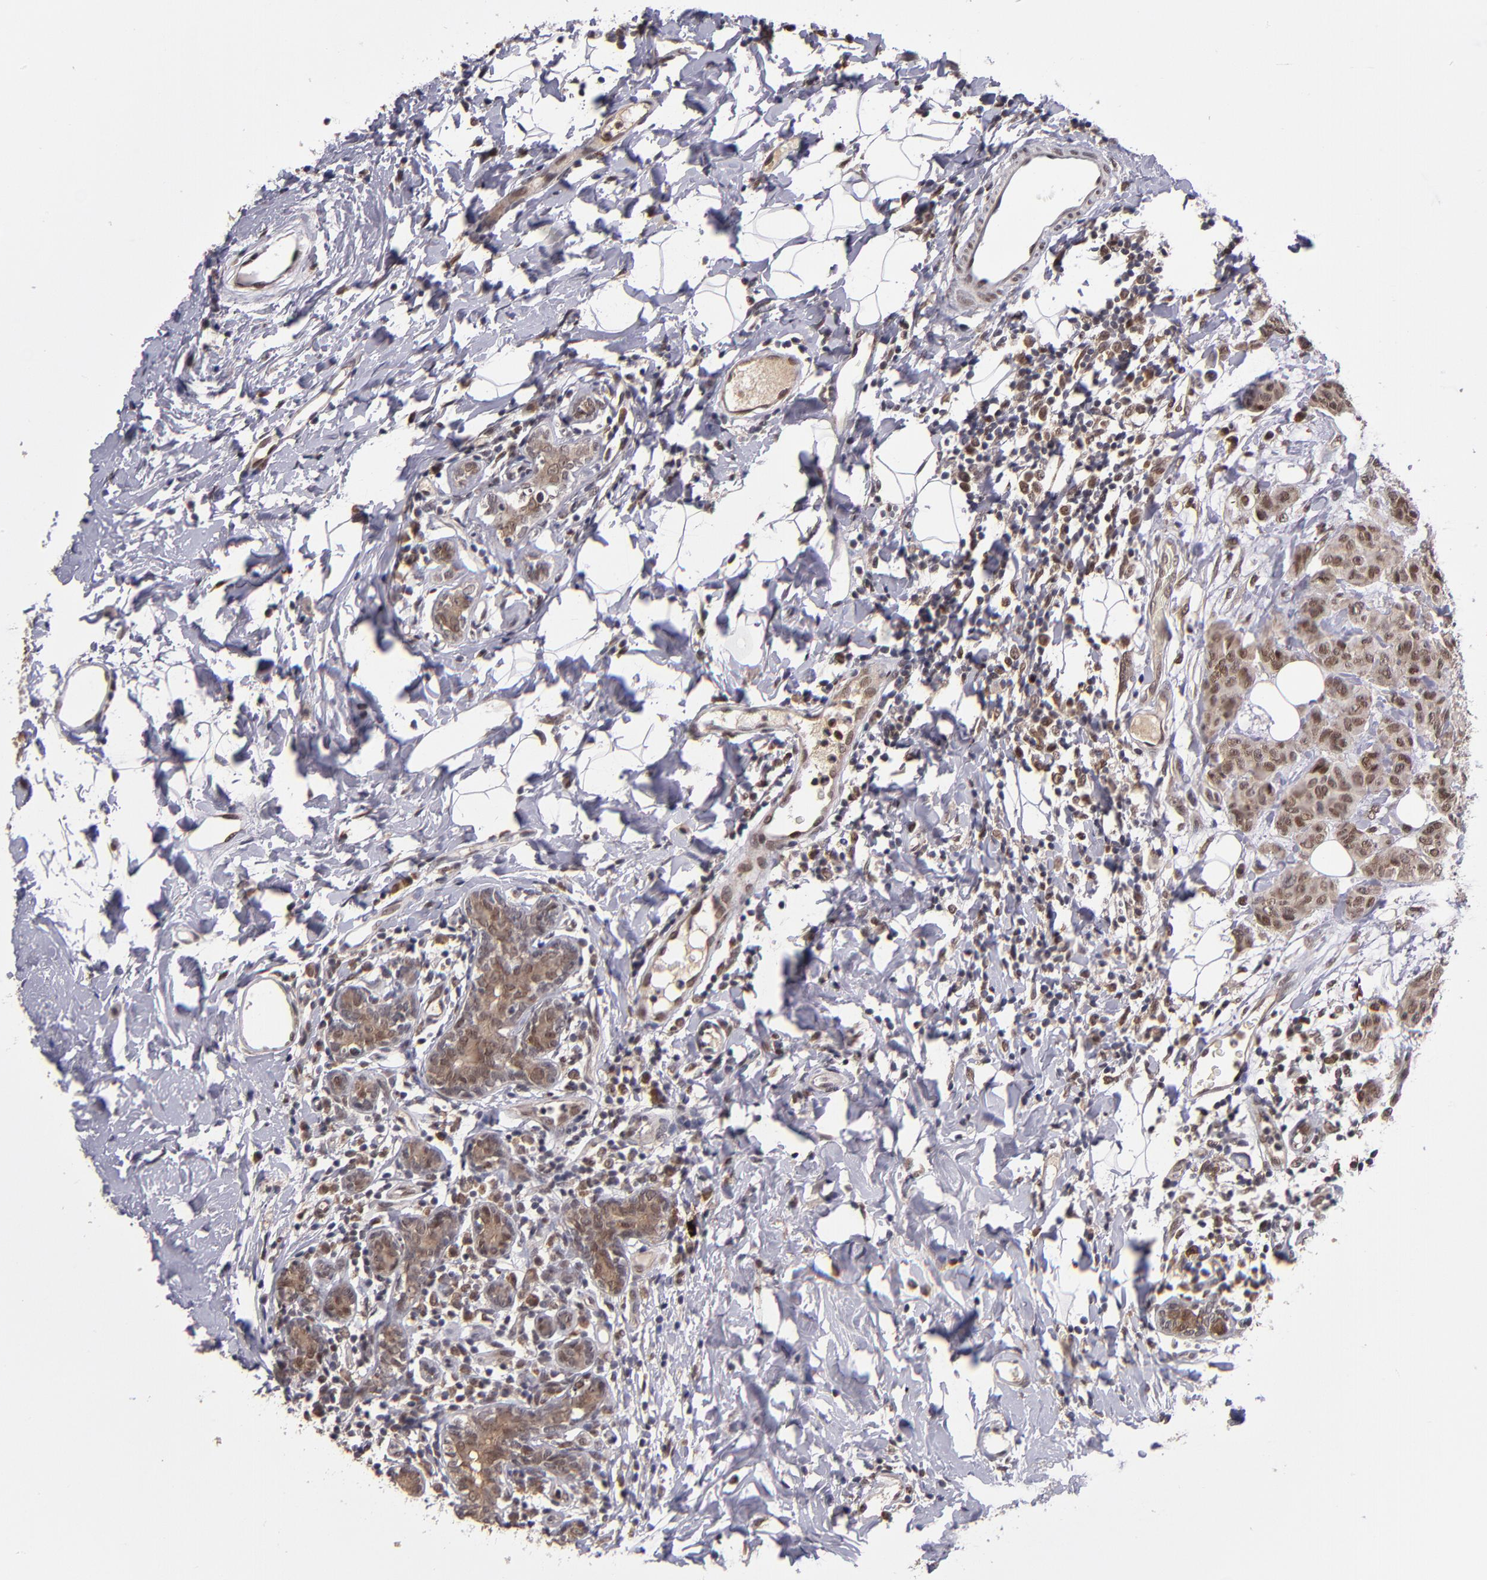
{"staining": {"intensity": "moderate", "quantity": ">75%", "location": "cytoplasmic/membranous,nuclear"}, "tissue": "breast cancer", "cell_type": "Tumor cells", "image_type": "cancer", "snomed": [{"axis": "morphology", "description": "Duct carcinoma"}, {"axis": "topography", "description": "Breast"}], "caption": "Immunohistochemistry photomicrograph of infiltrating ductal carcinoma (breast) stained for a protein (brown), which displays medium levels of moderate cytoplasmic/membranous and nuclear expression in about >75% of tumor cells.", "gene": "EP300", "patient": {"sex": "female", "age": 40}}